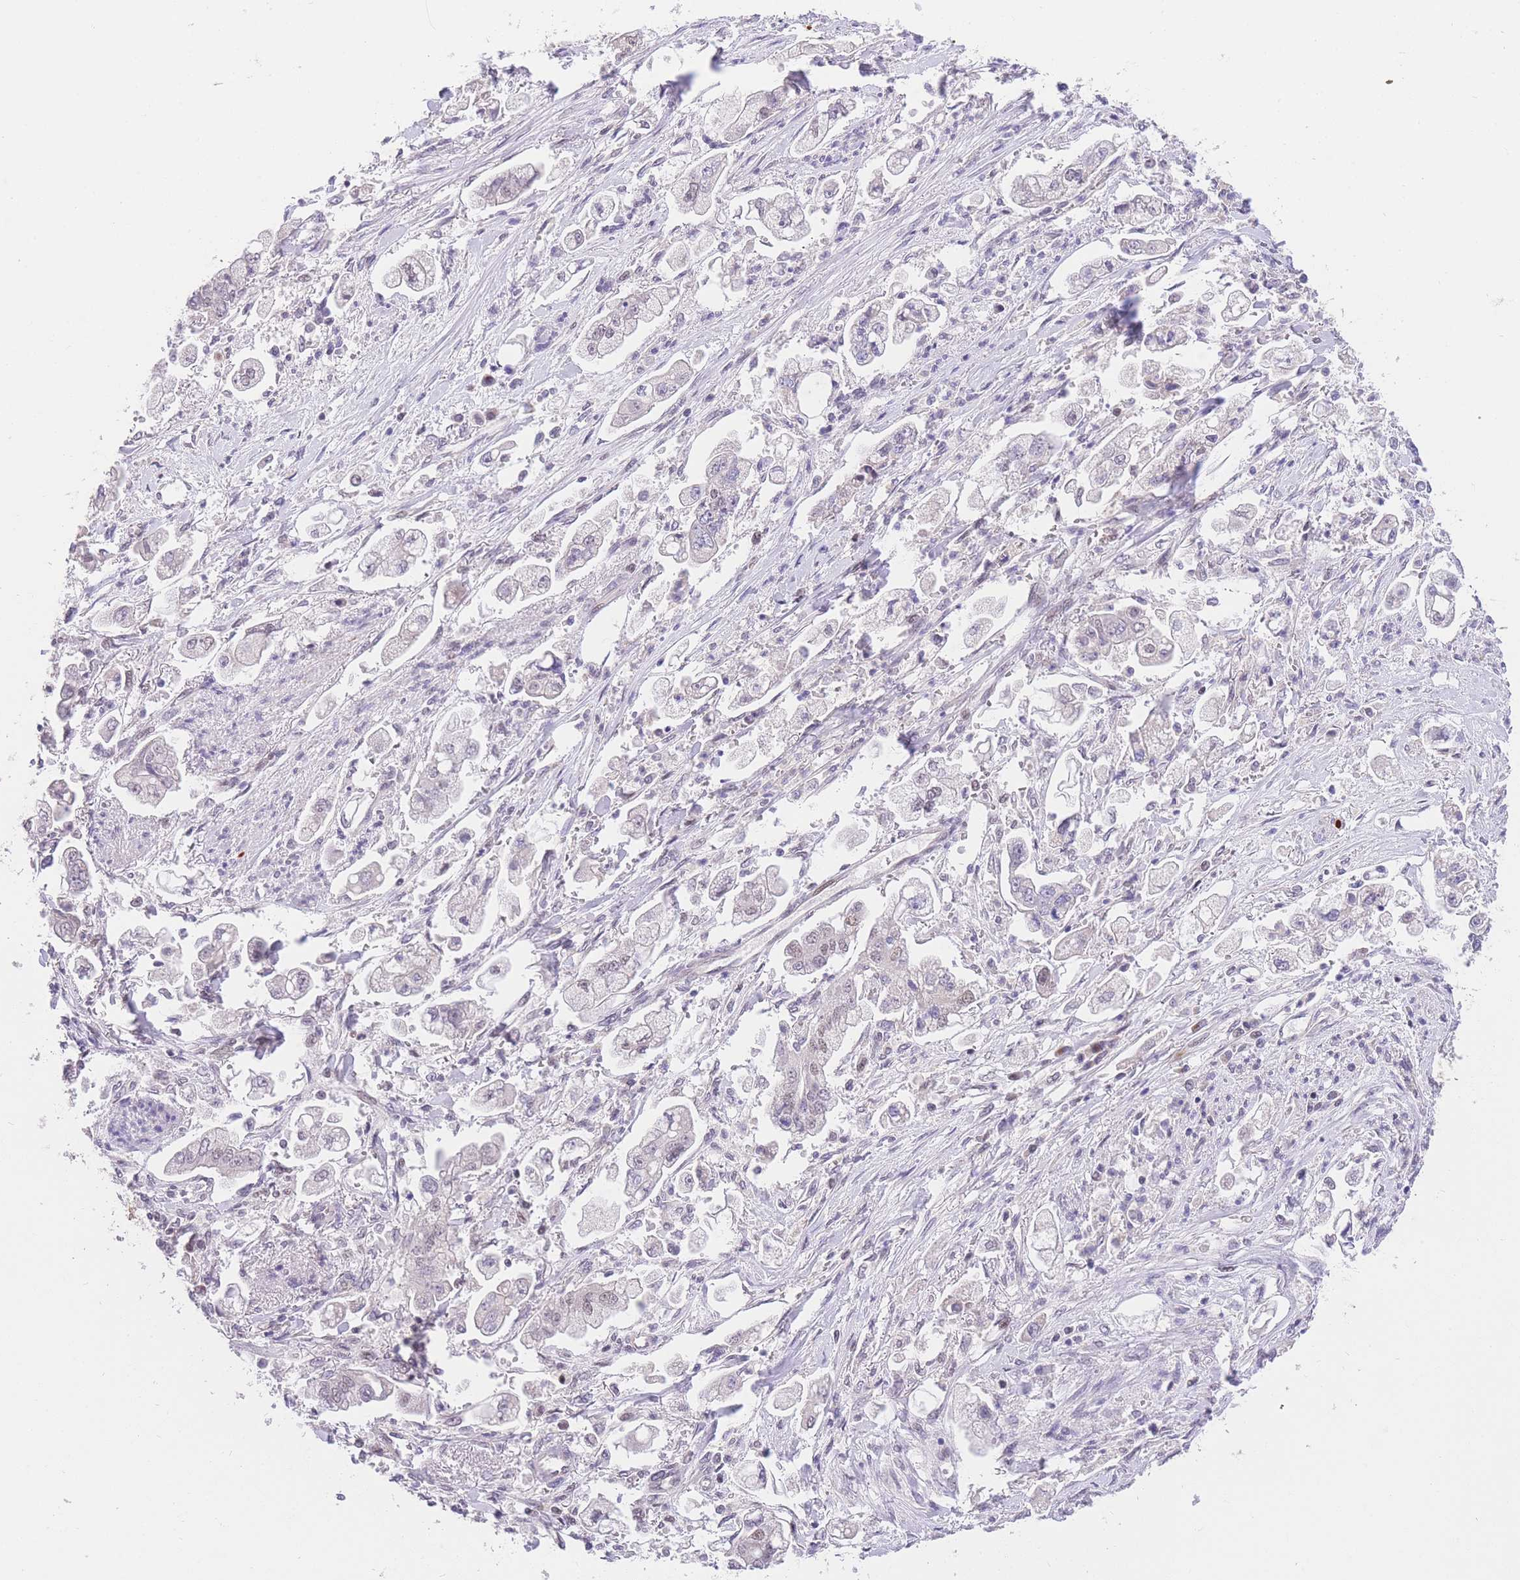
{"staining": {"intensity": "negative", "quantity": "none", "location": "none"}, "tissue": "stomach cancer", "cell_type": "Tumor cells", "image_type": "cancer", "snomed": [{"axis": "morphology", "description": "Adenocarcinoma, NOS"}, {"axis": "topography", "description": "Stomach"}], "caption": "IHC image of human stomach adenocarcinoma stained for a protein (brown), which exhibits no expression in tumor cells.", "gene": "SLC35F2", "patient": {"sex": "male", "age": 62}}